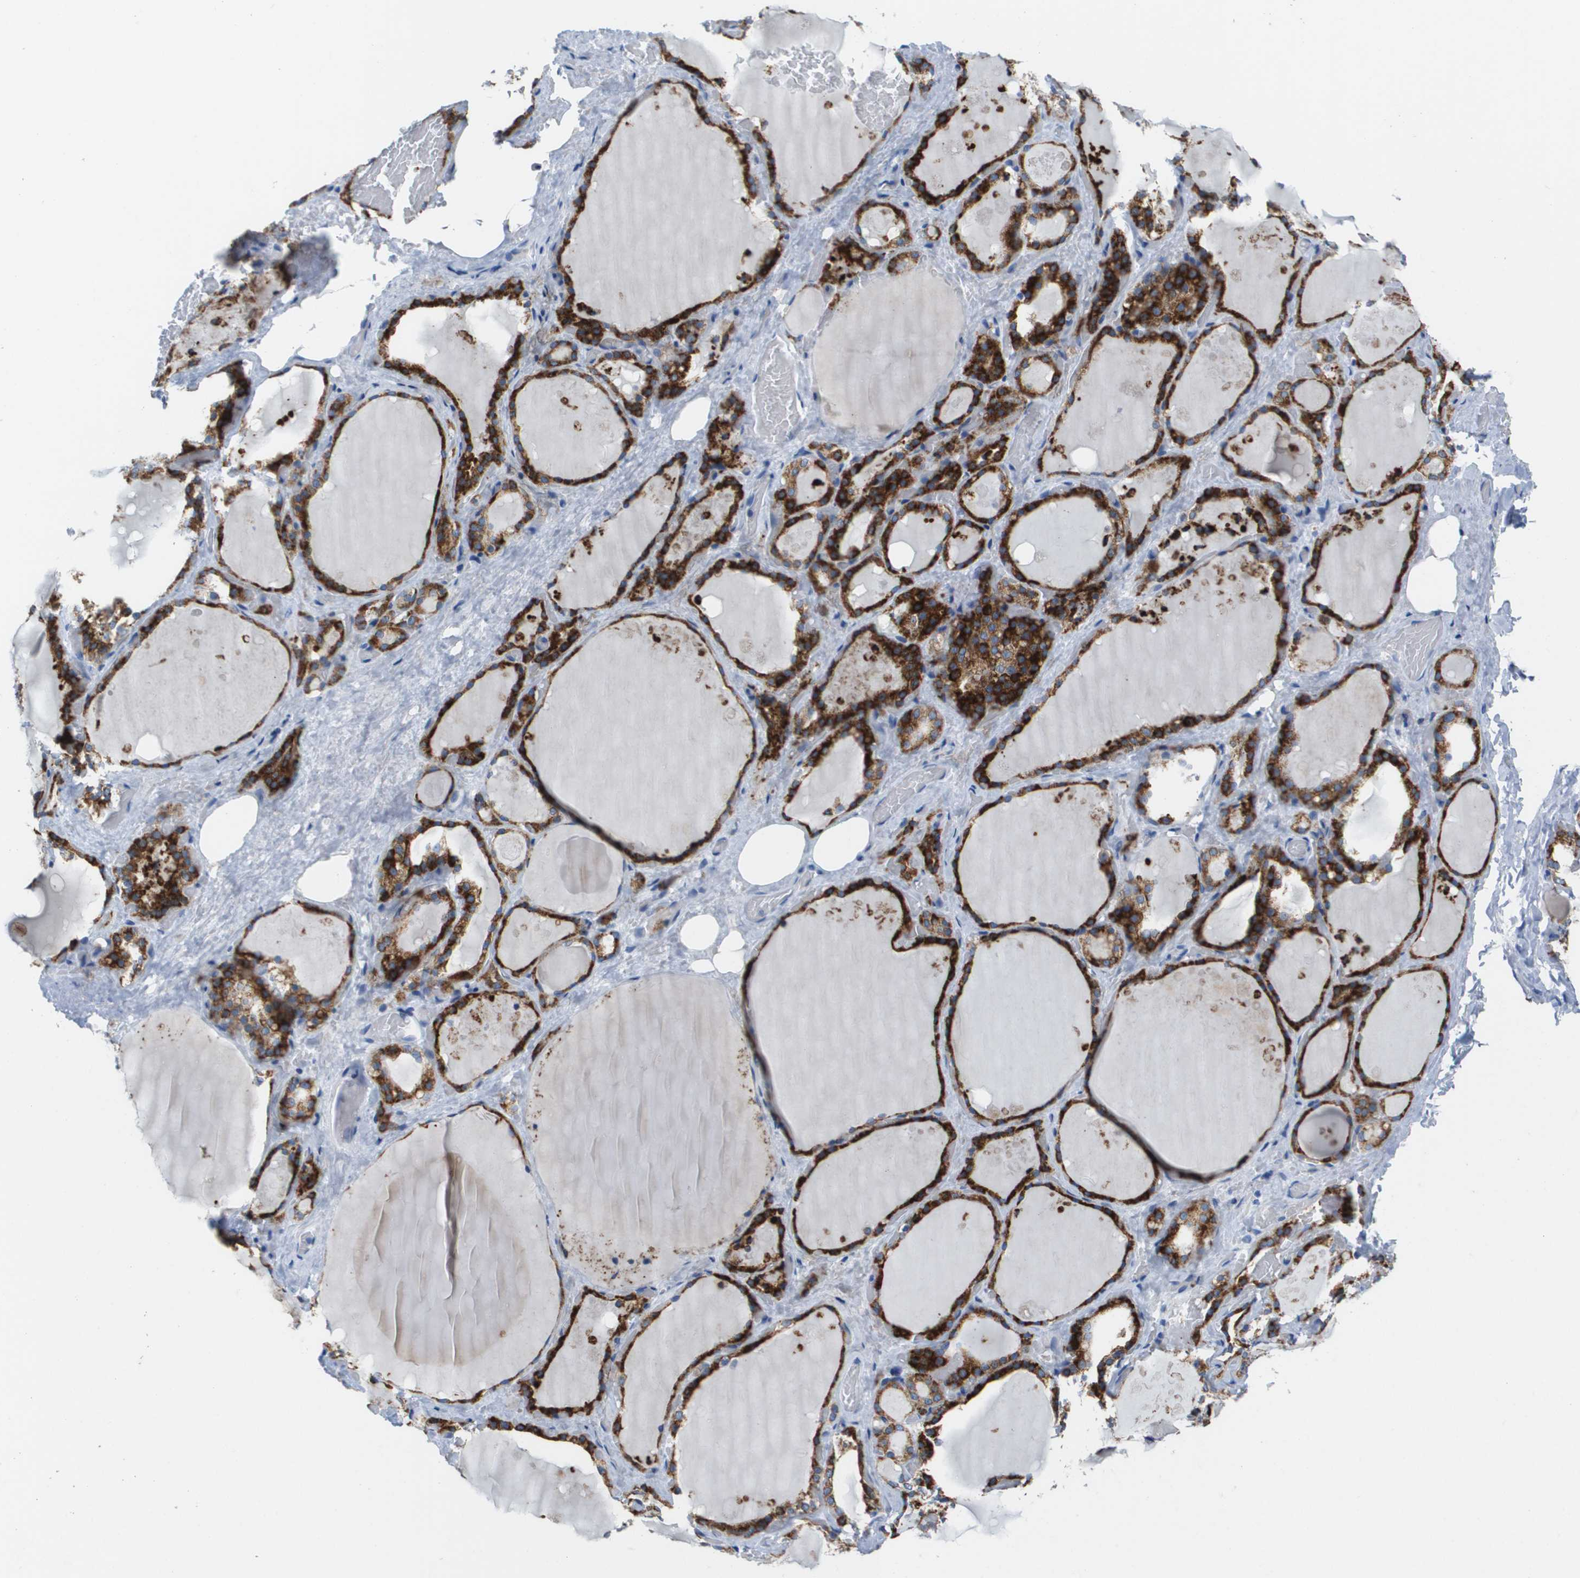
{"staining": {"intensity": "strong", "quantity": ">75%", "location": "cytoplasmic/membranous"}, "tissue": "thyroid gland", "cell_type": "Glandular cells", "image_type": "normal", "snomed": [{"axis": "morphology", "description": "Normal tissue, NOS"}, {"axis": "topography", "description": "Thyroid gland"}], "caption": "IHC micrograph of unremarkable thyroid gland: thyroid gland stained using immunohistochemistry (IHC) exhibits high levels of strong protein expression localized specifically in the cytoplasmic/membranous of glandular cells, appearing as a cytoplasmic/membranous brown color.", "gene": "CD3G", "patient": {"sex": "male", "age": 61}}